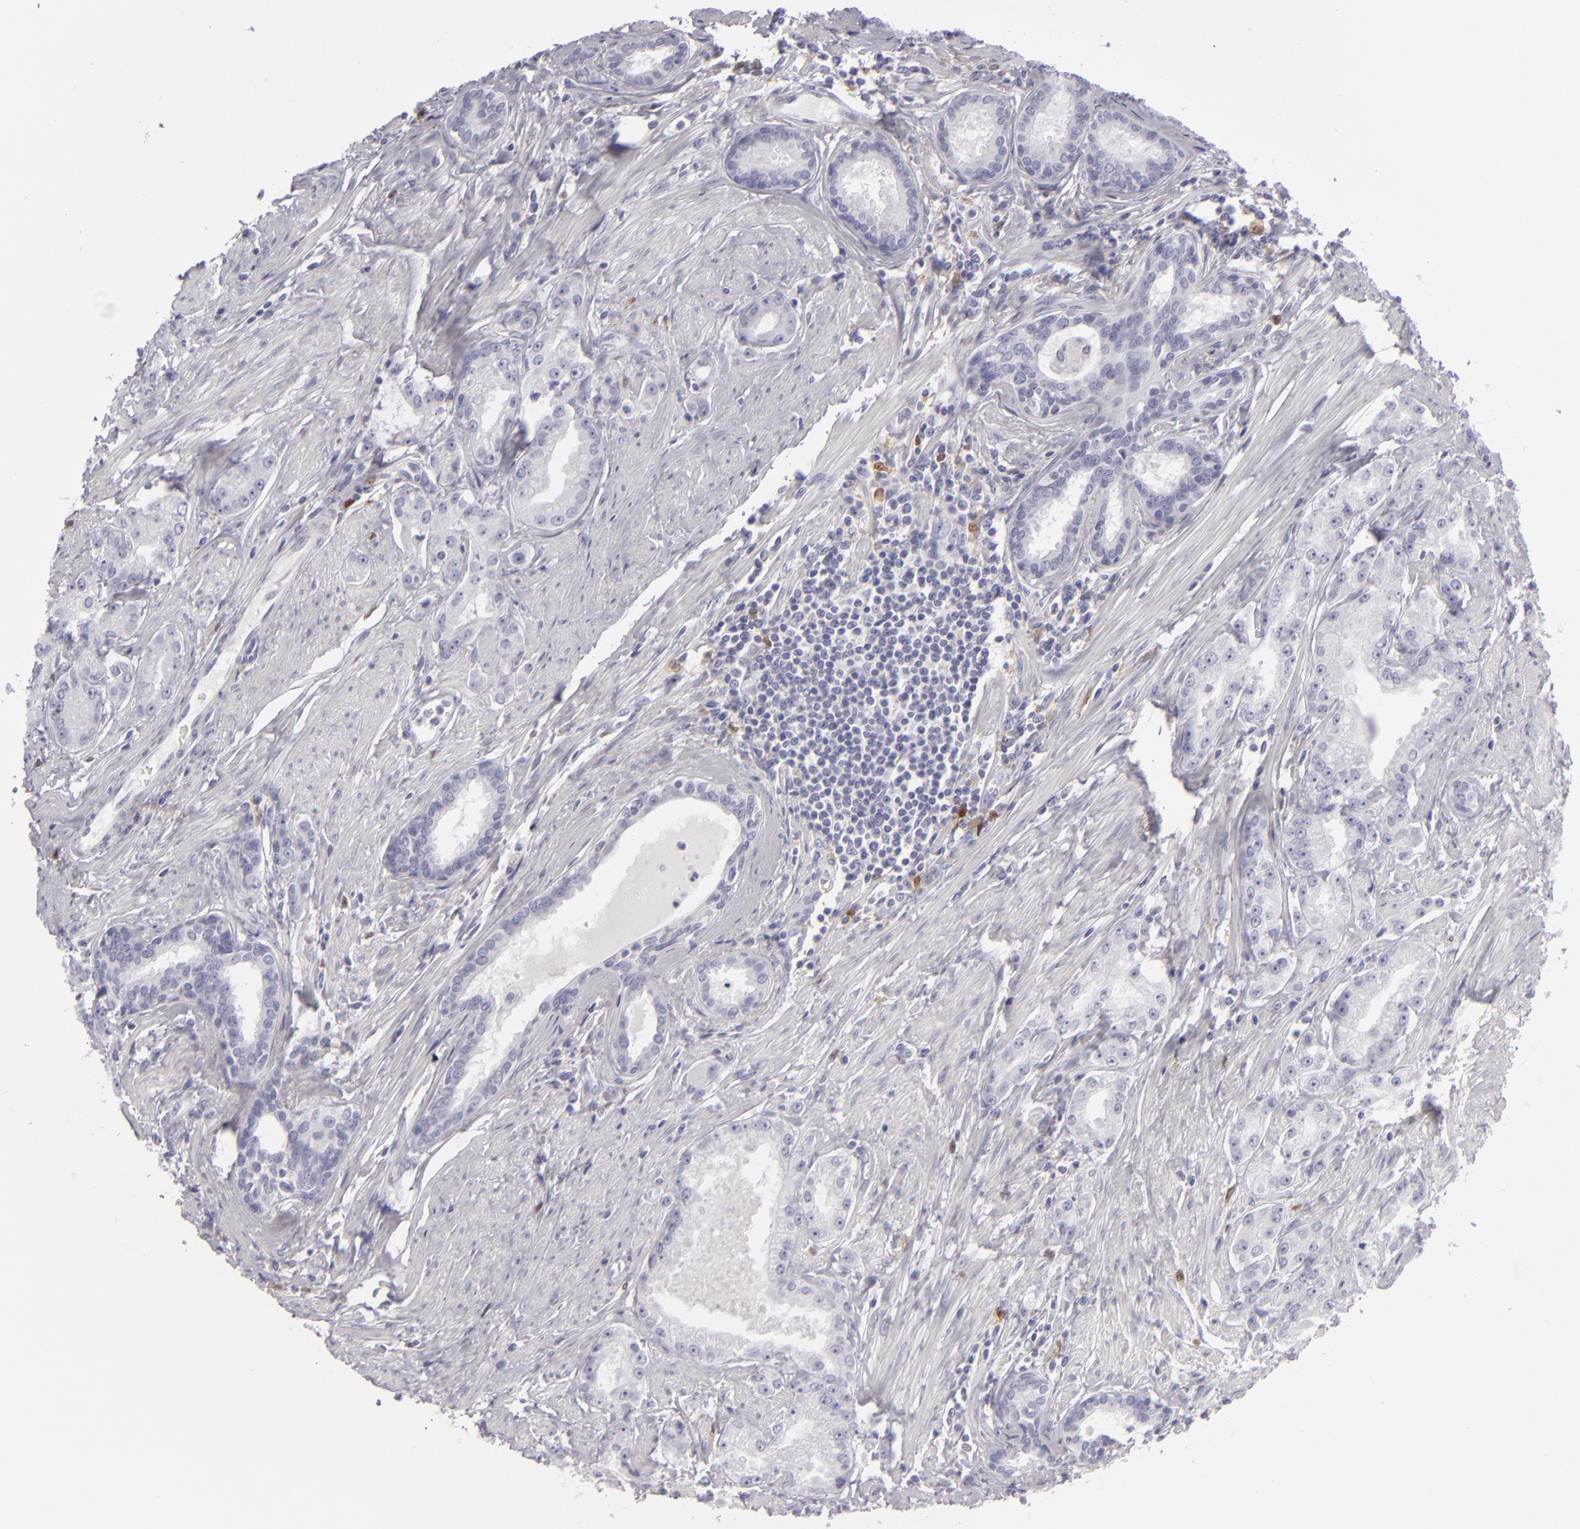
{"staining": {"intensity": "negative", "quantity": "none", "location": "none"}, "tissue": "prostate cancer", "cell_type": "Tumor cells", "image_type": "cancer", "snomed": [{"axis": "morphology", "description": "Adenocarcinoma, Medium grade"}, {"axis": "topography", "description": "Prostate"}], "caption": "Tumor cells are negative for protein expression in human prostate cancer (medium-grade adenocarcinoma).", "gene": "F13A1", "patient": {"sex": "male", "age": 72}}